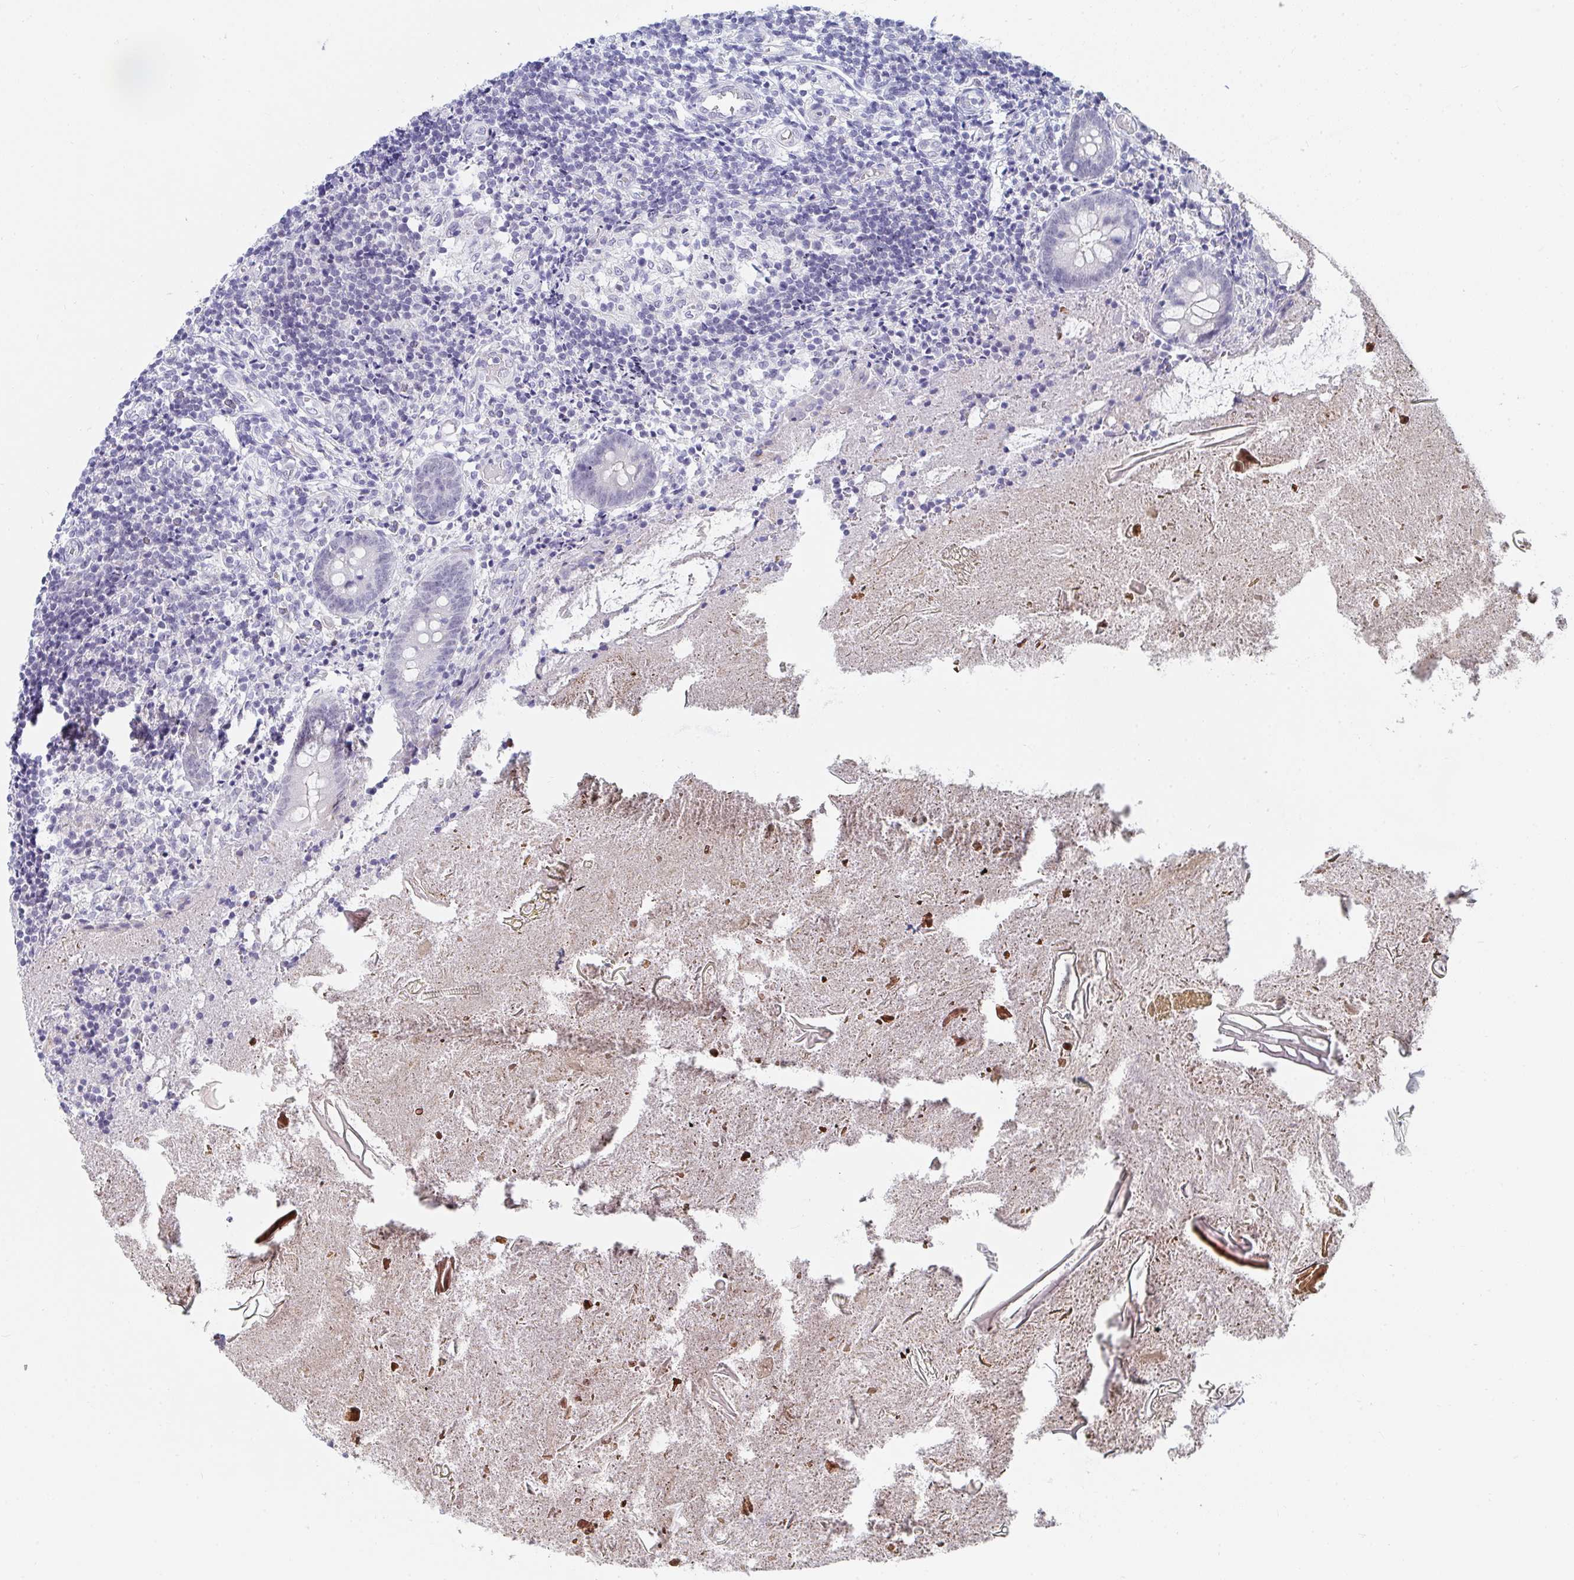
{"staining": {"intensity": "moderate", "quantity": "<25%", "location": "cytoplasmic/membranous"}, "tissue": "appendix", "cell_type": "Glandular cells", "image_type": "normal", "snomed": [{"axis": "morphology", "description": "Normal tissue, NOS"}, {"axis": "topography", "description": "Appendix"}], "caption": "Immunohistochemistry histopathology image of unremarkable appendix: human appendix stained using immunohistochemistry (IHC) displays low levels of moderate protein expression localized specifically in the cytoplasmic/membranous of glandular cells, appearing as a cytoplasmic/membranous brown color.", "gene": "DAOA", "patient": {"sex": "female", "age": 17}}